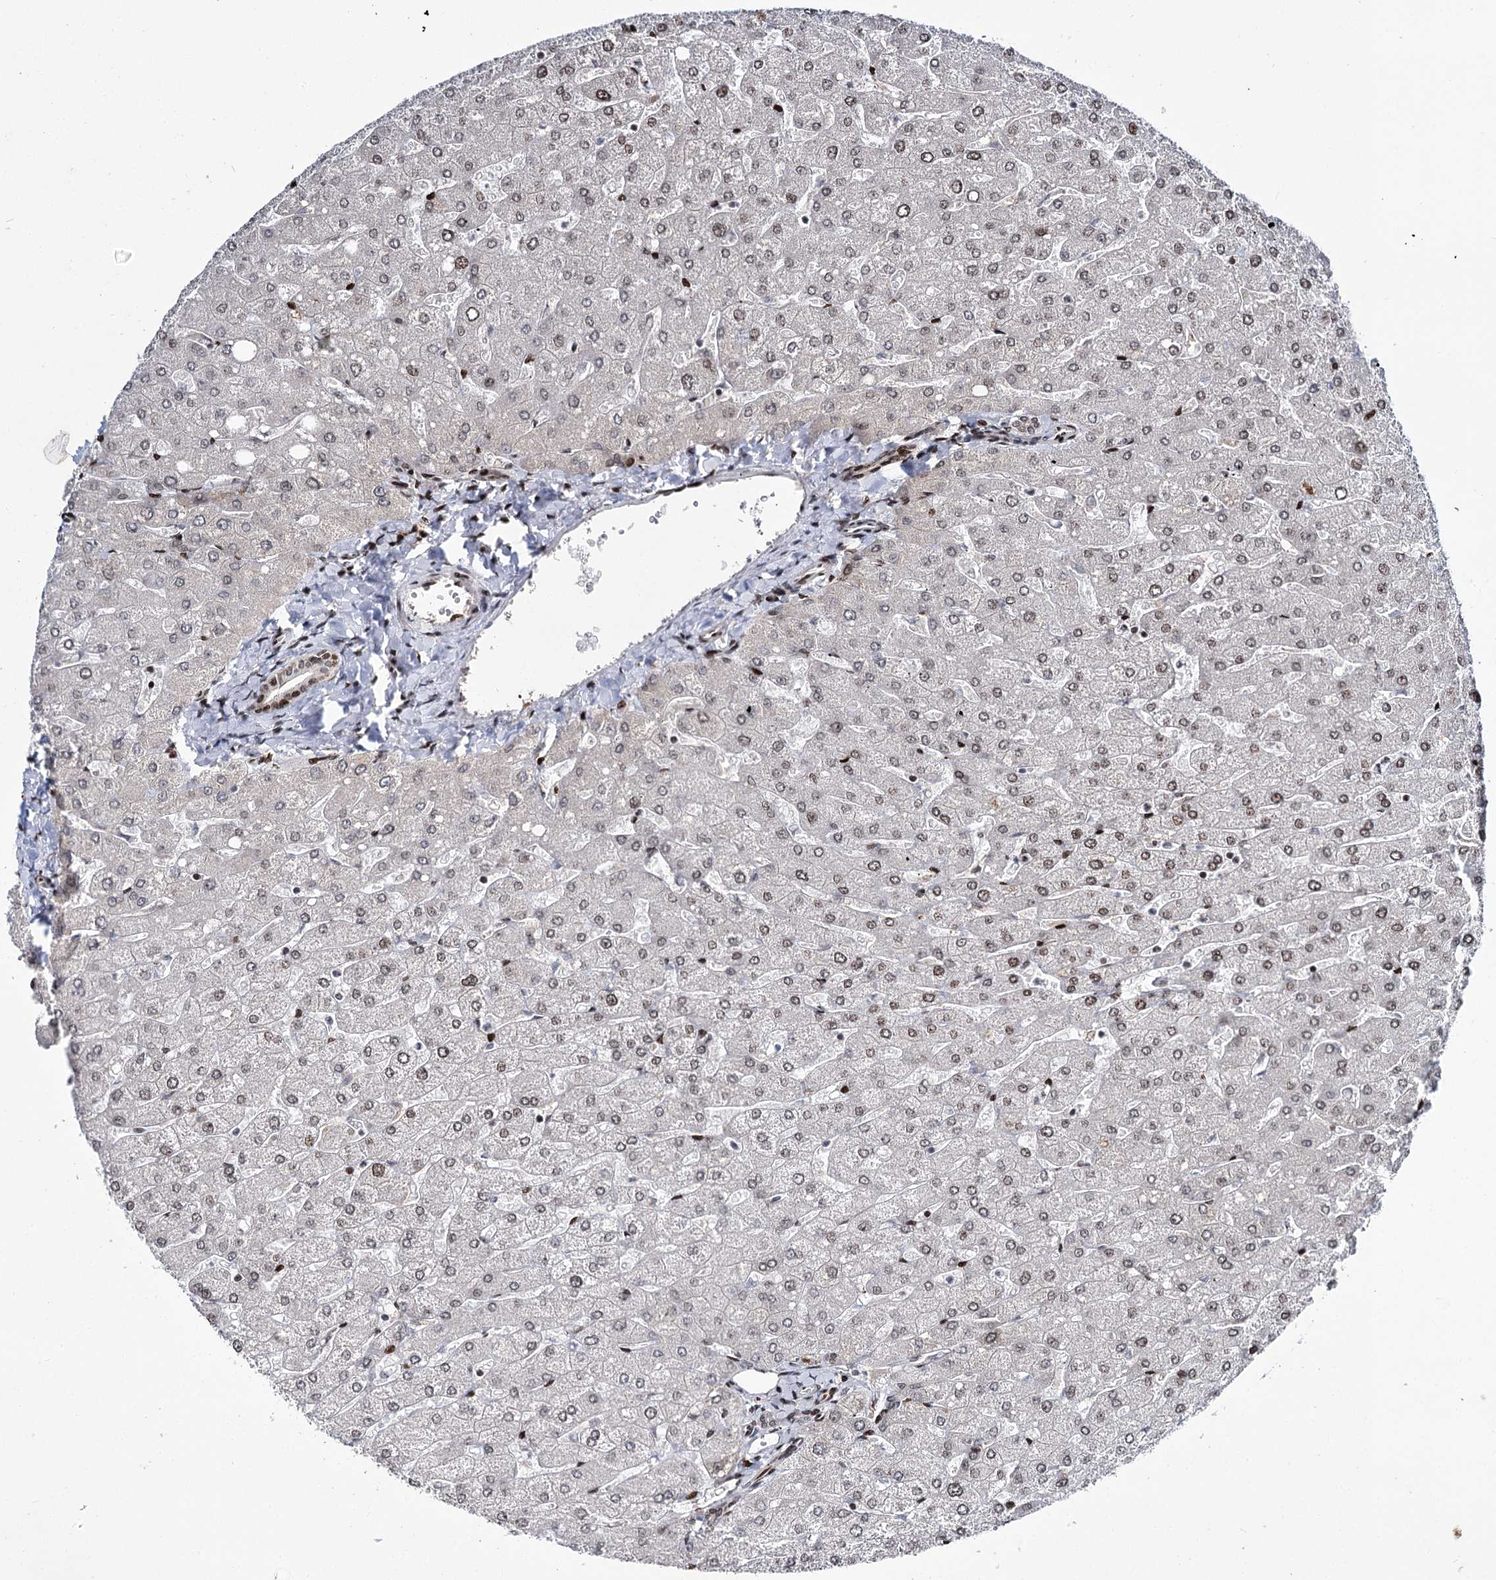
{"staining": {"intensity": "negative", "quantity": "none", "location": "none"}, "tissue": "liver", "cell_type": "Cholangiocytes", "image_type": "normal", "snomed": [{"axis": "morphology", "description": "Normal tissue, NOS"}, {"axis": "topography", "description": "Liver"}], "caption": "IHC photomicrograph of unremarkable liver: human liver stained with DAB (3,3'-diaminobenzidine) exhibits no significant protein staining in cholangiocytes. (DAB IHC visualized using brightfield microscopy, high magnification).", "gene": "ITFG2", "patient": {"sex": "male", "age": 55}}